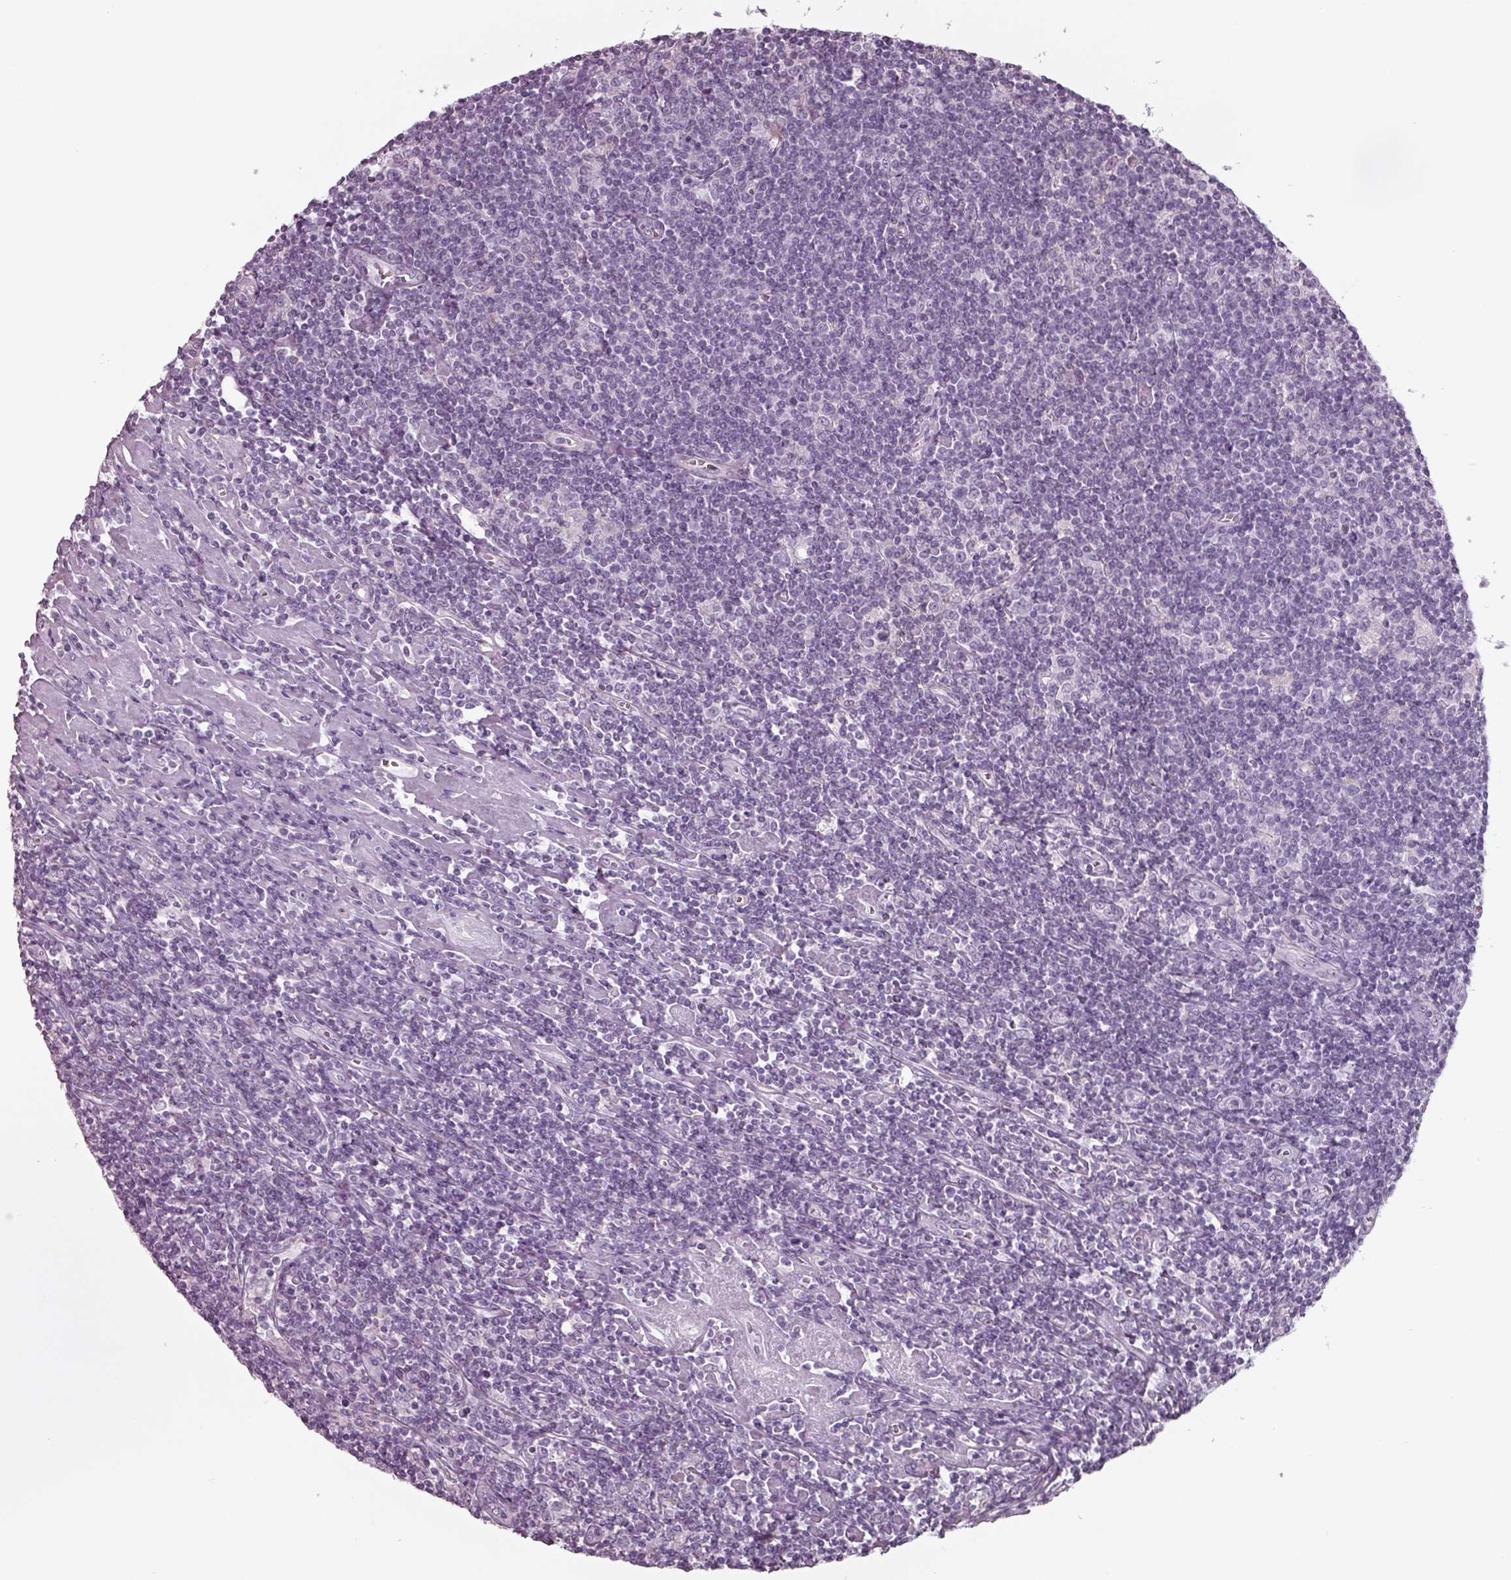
{"staining": {"intensity": "negative", "quantity": "none", "location": "none"}, "tissue": "lymphoma", "cell_type": "Tumor cells", "image_type": "cancer", "snomed": [{"axis": "morphology", "description": "Hodgkin's disease, NOS"}, {"axis": "topography", "description": "Lymph node"}], "caption": "Immunohistochemical staining of Hodgkin's disease demonstrates no significant expression in tumor cells.", "gene": "SEPTIN14", "patient": {"sex": "male", "age": 40}}